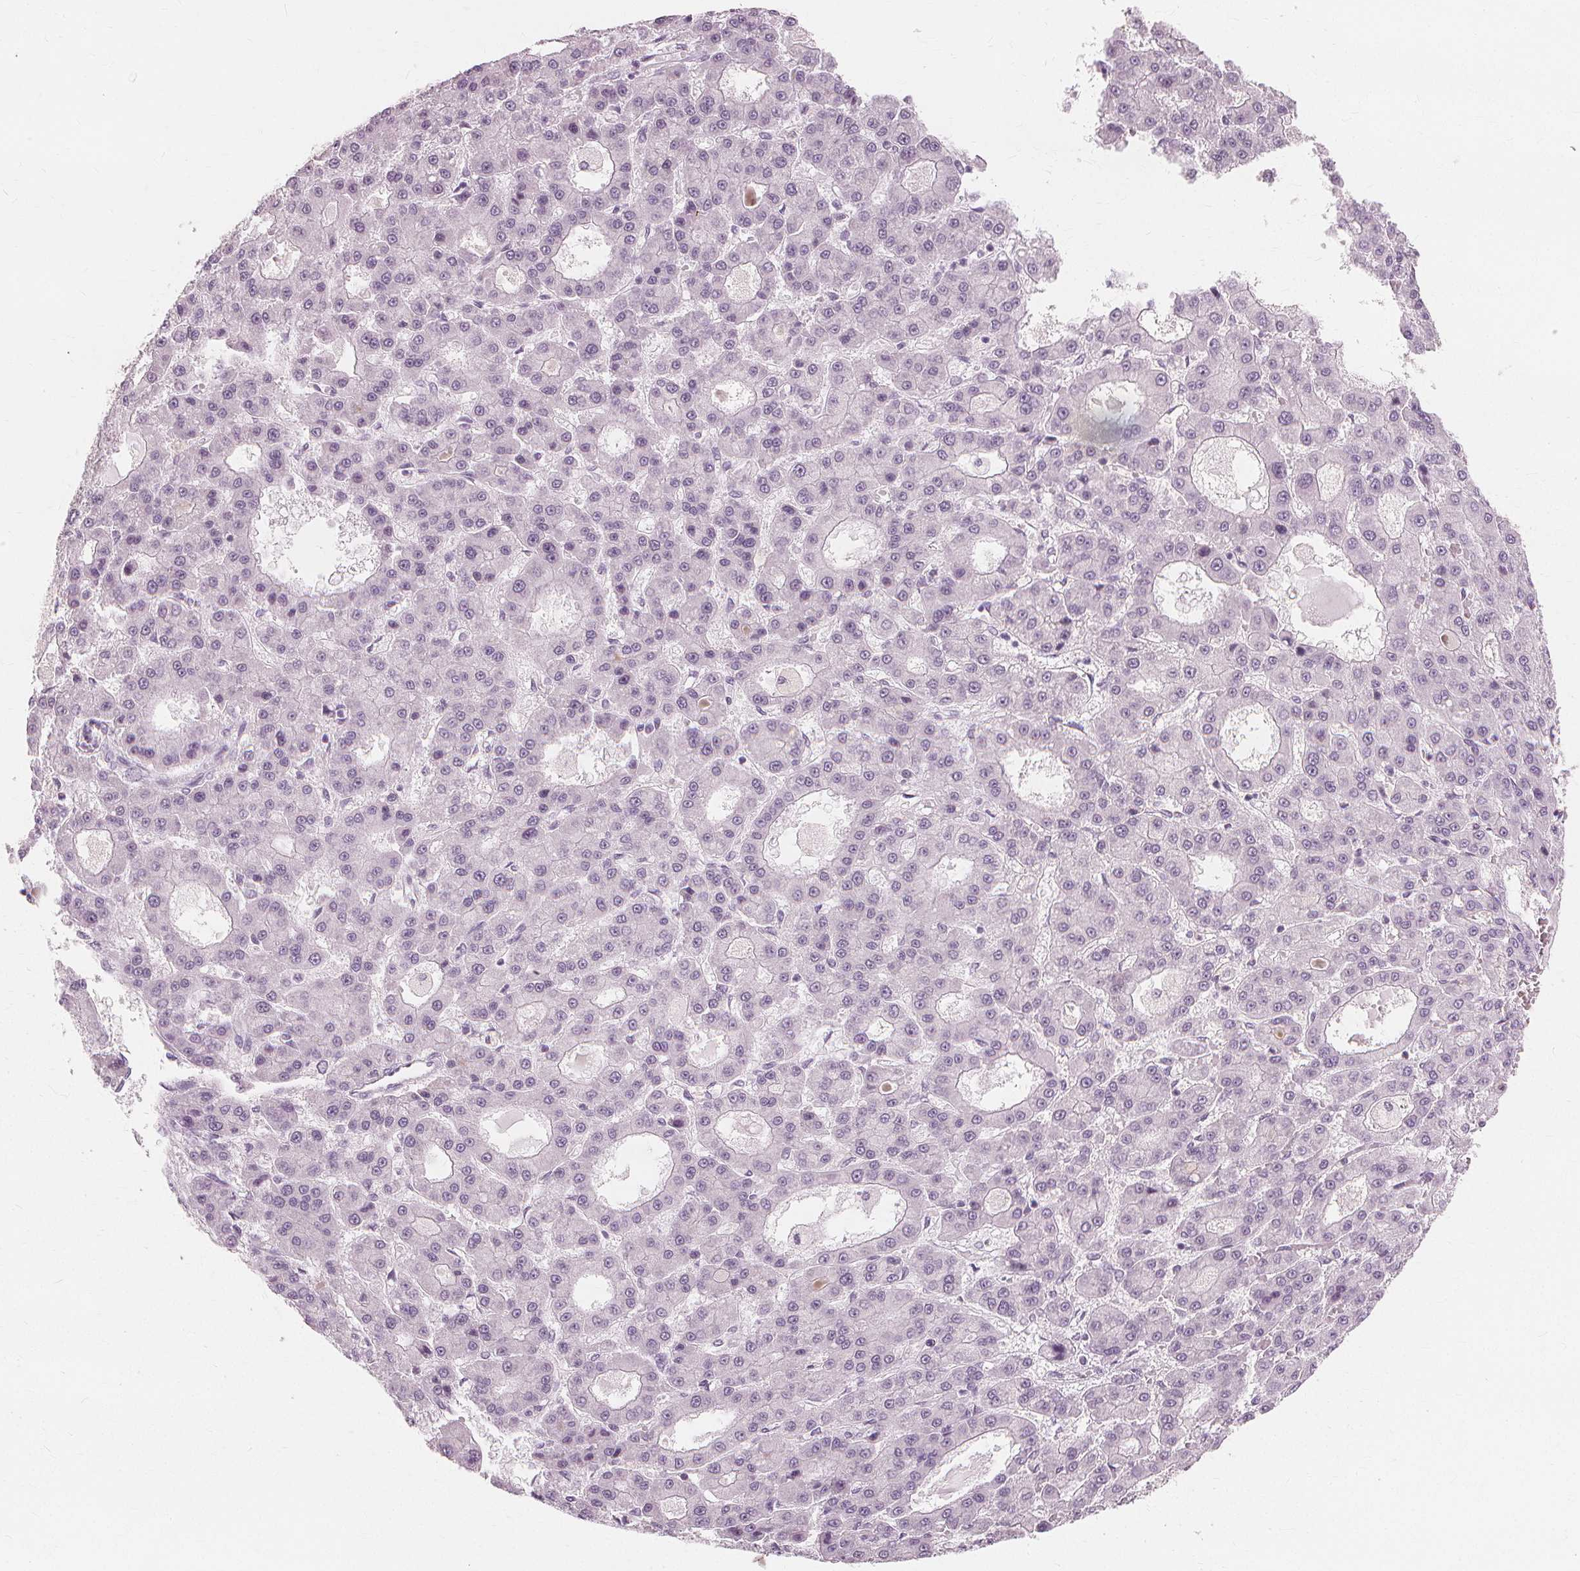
{"staining": {"intensity": "negative", "quantity": "none", "location": "none"}, "tissue": "liver cancer", "cell_type": "Tumor cells", "image_type": "cancer", "snomed": [{"axis": "morphology", "description": "Carcinoma, Hepatocellular, NOS"}, {"axis": "topography", "description": "Liver"}], "caption": "Protein analysis of liver cancer (hepatocellular carcinoma) reveals no significant expression in tumor cells.", "gene": "MUC12", "patient": {"sex": "male", "age": 70}}